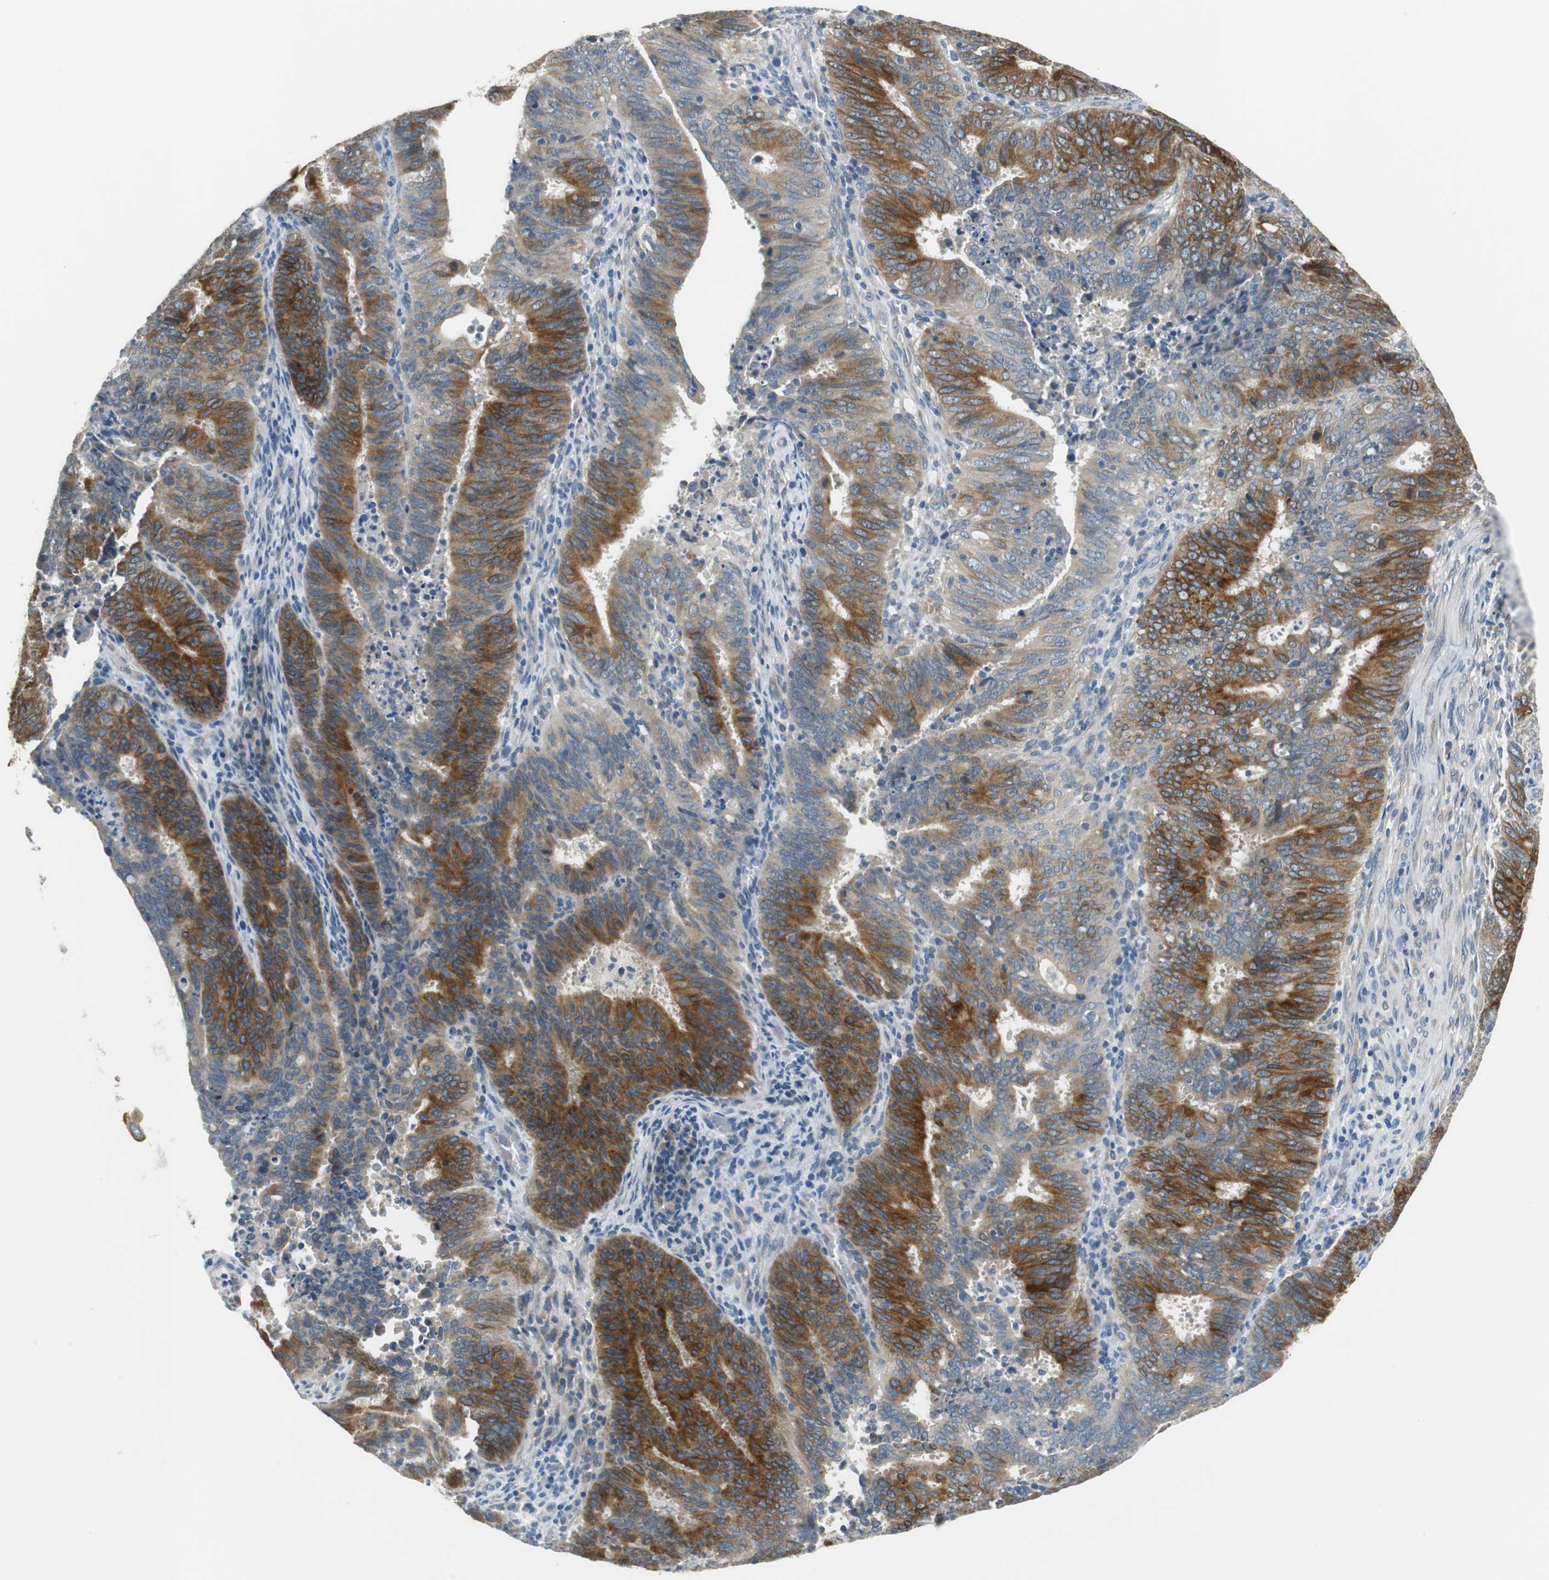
{"staining": {"intensity": "strong", "quantity": ">75%", "location": "cytoplasmic/membranous"}, "tissue": "cervical cancer", "cell_type": "Tumor cells", "image_type": "cancer", "snomed": [{"axis": "morphology", "description": "Adenocarcinoma, NOS"}, {"axis": "topography", "description": "Cervix"}], "caption": "Immunohistochemical staining of human cervical cancer (adenocarcinoma) demonstrates high levels of strong cytoplasmic/membranous protein expression in about >75% of tumor cells.", "gene": "FADS2", "patient": {"sex": "female", "age": 44}}